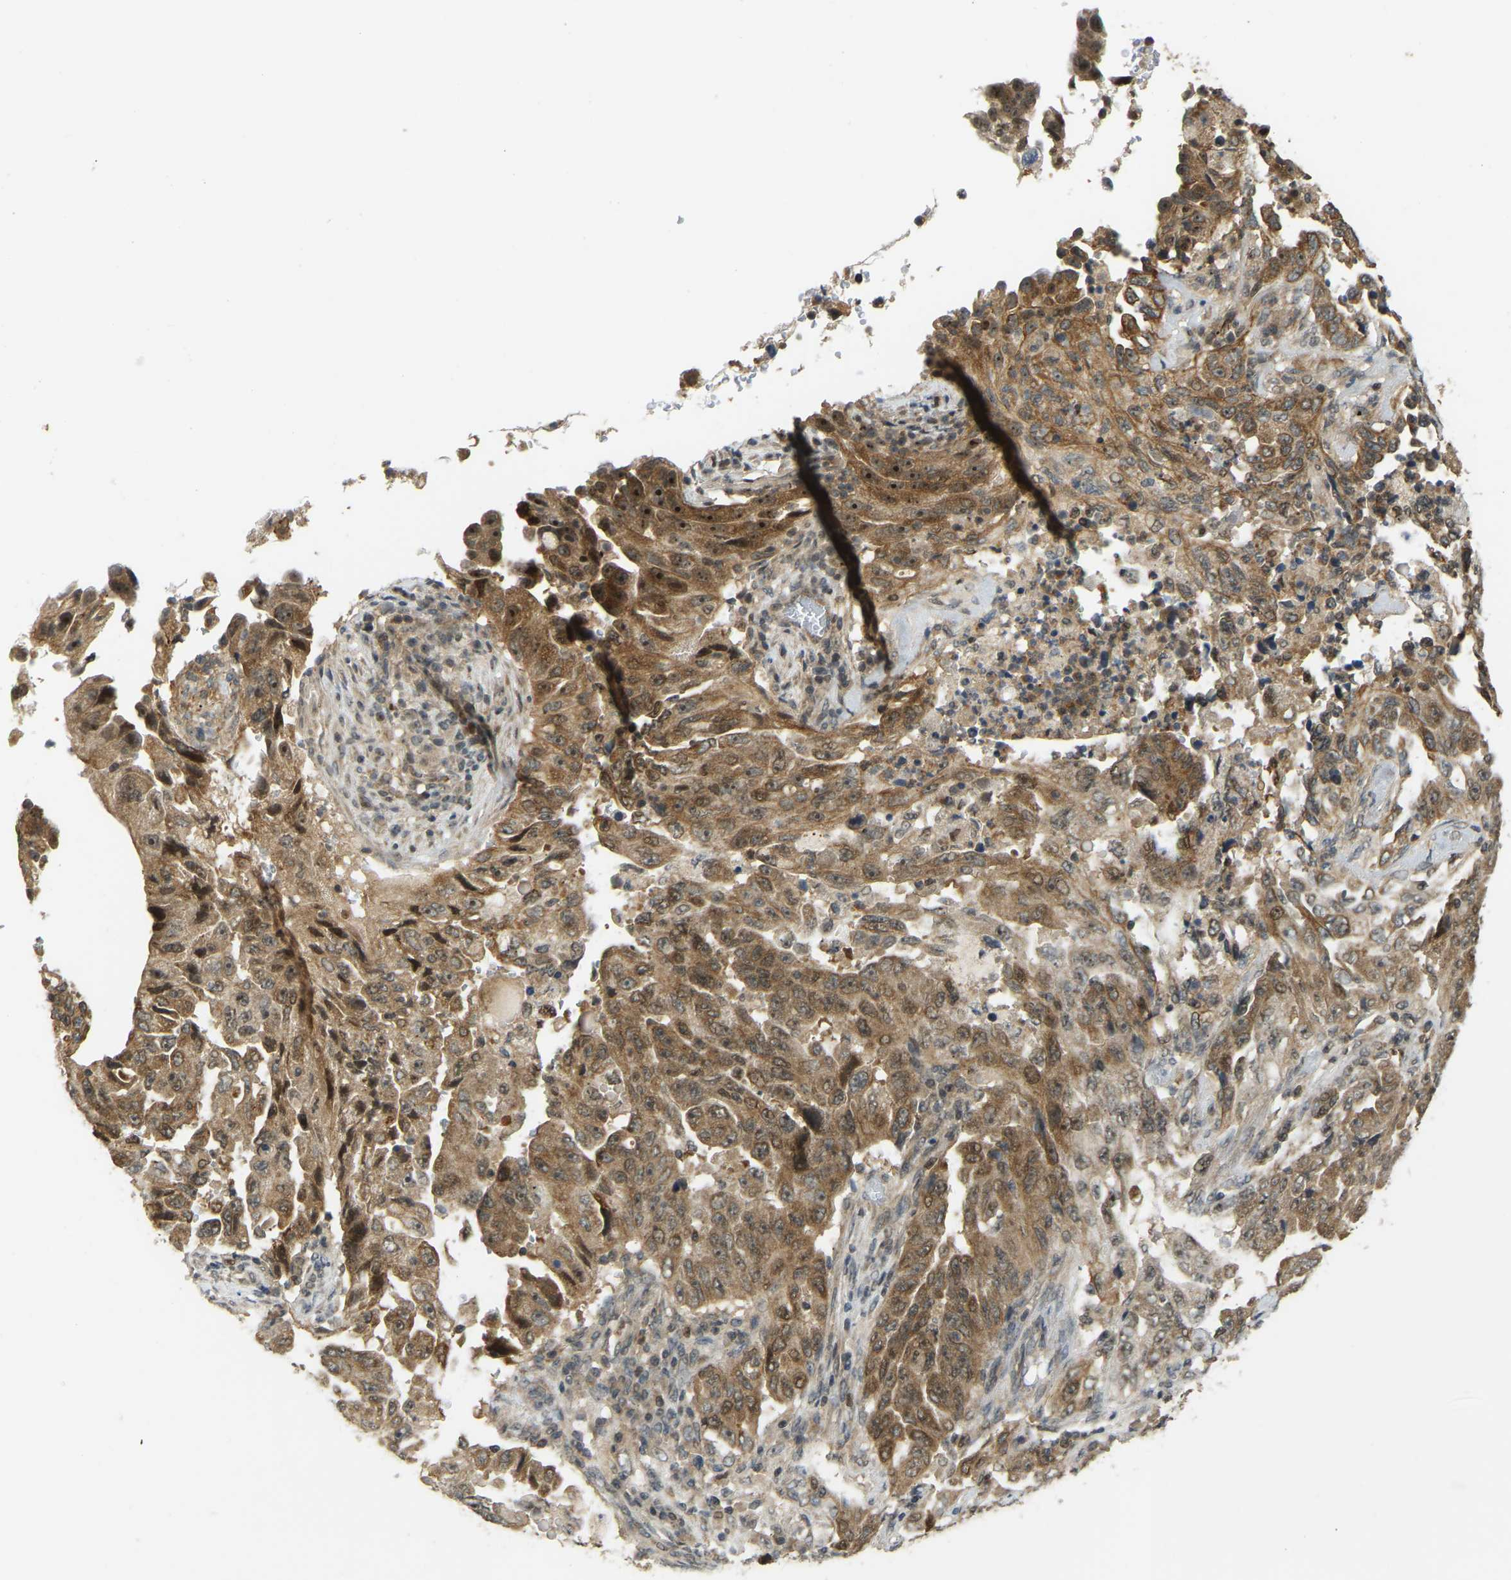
{"staining": {"intensity": "moderate", "quantity": ">75%", "location": "cytoplasmic/membranous,nuclear"}, "tissue": "lung cancer", "cell_type": "Tumor cells", "image_type": "cancer", "snomed": [{"axis": "morphology", "description": "Adenocarcinoma, NOS"}, {"axis": "topography", "description": "Lung"}], "caption": "A histopathology image showing moderate cytoplasmic/membranous and nuclear positivity in about >75% of tumor cells in adenocarcinoma (lung), as visualized by brown immunohistochemical staining.", "gene": "BRF2", "patient": {"sex": "female", "age": 51}}